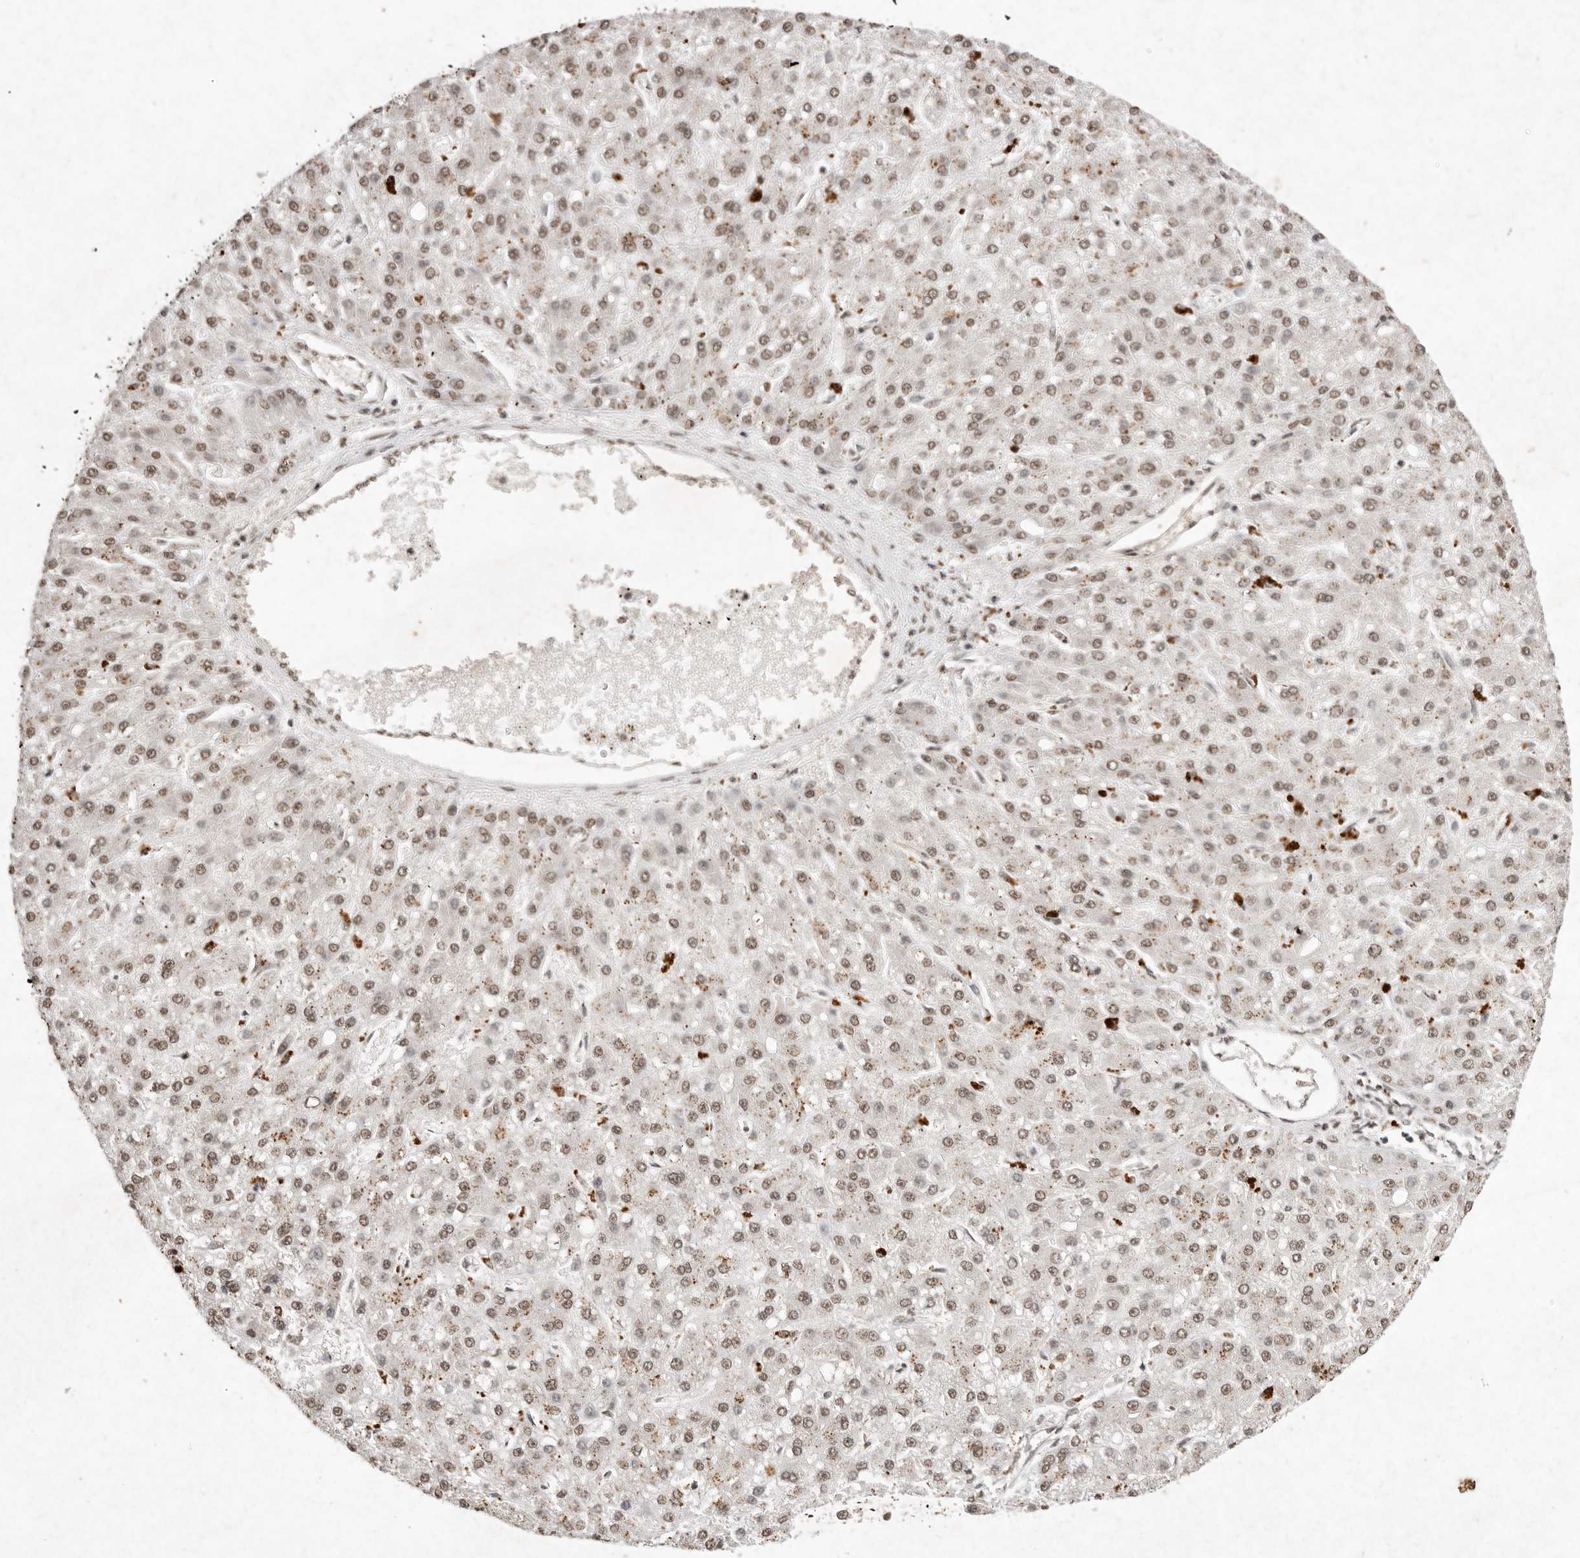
{"staining": {"intensity": "weak", "quantity": ">75%", "location": "nuclear"}, "tissue": "liver cancer", "cell_type": "Tumor cells", "image_type": "cancer", "snomed": [{"axis": "morphology", "description": "Carcinoma, Hepatocellular, NOS"}, {"axis": "topography", "description": "Liver"}], "caption": "Tumor cells exhibit low levels of weak nuclear expression in approximately >75% of cells in liver cancer.", "gene": "NKX3-2", "patient": {"sex": "male", "age": 67}}